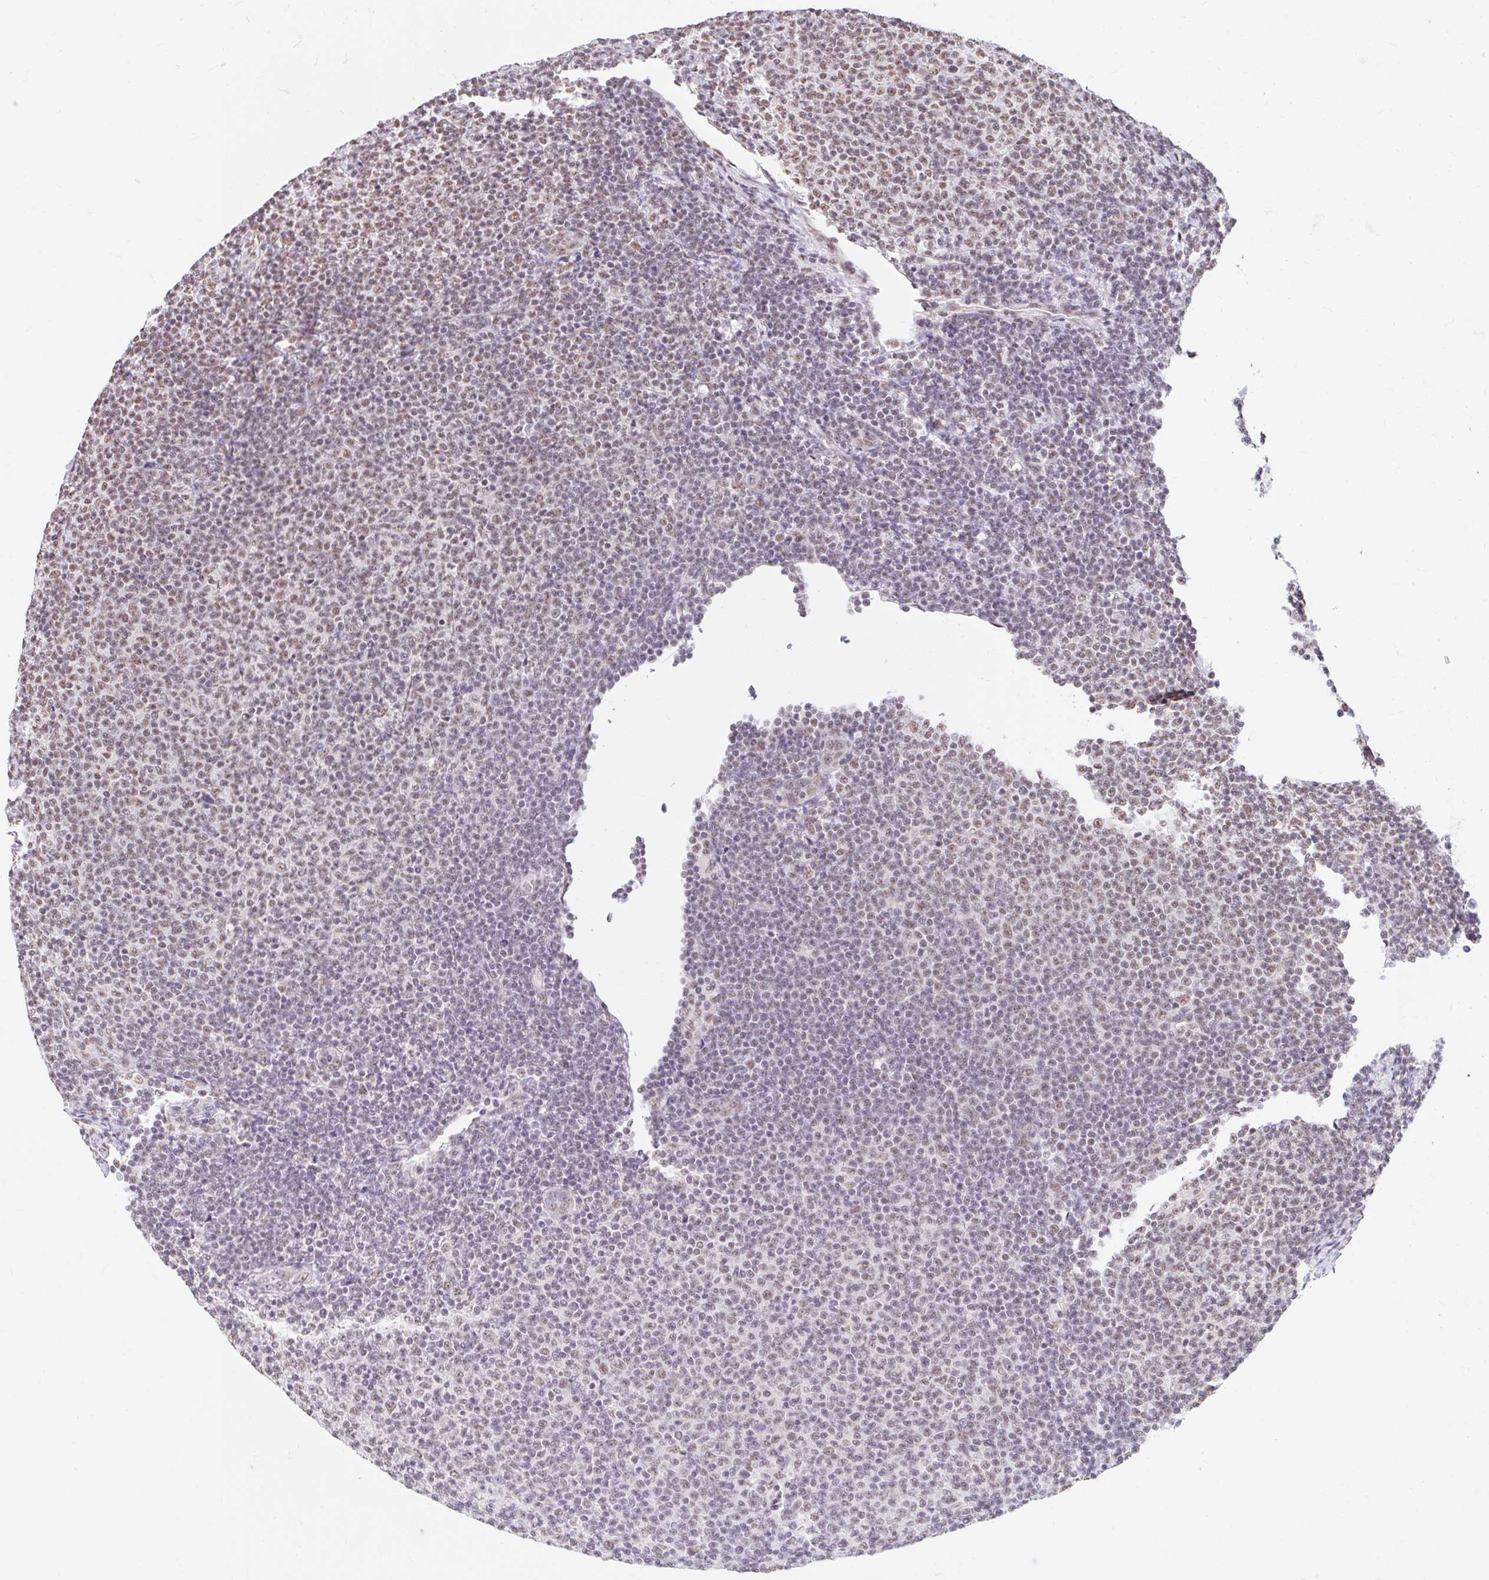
{"staining": {"intensity": "moderate", "quantity": "25%-75%", "location": "nuclear"}, "tissue": "lymphoma", "cell_type": "Tumor cells", "image_type": "cancer", "snomed": [{"axis": "morphology", "description": "Malignant lymphoma, non-Hodgkin's type, Low grade"}, {"axis": "topography", "description": "Lymph node"}], "caption": "Protein expression analysis of human lymphoma reveals moderate nuclear staining in about 25%-75% of tumor cells.", "gene": "BICRA", "patient": {"sex": "male", "age": 66}}